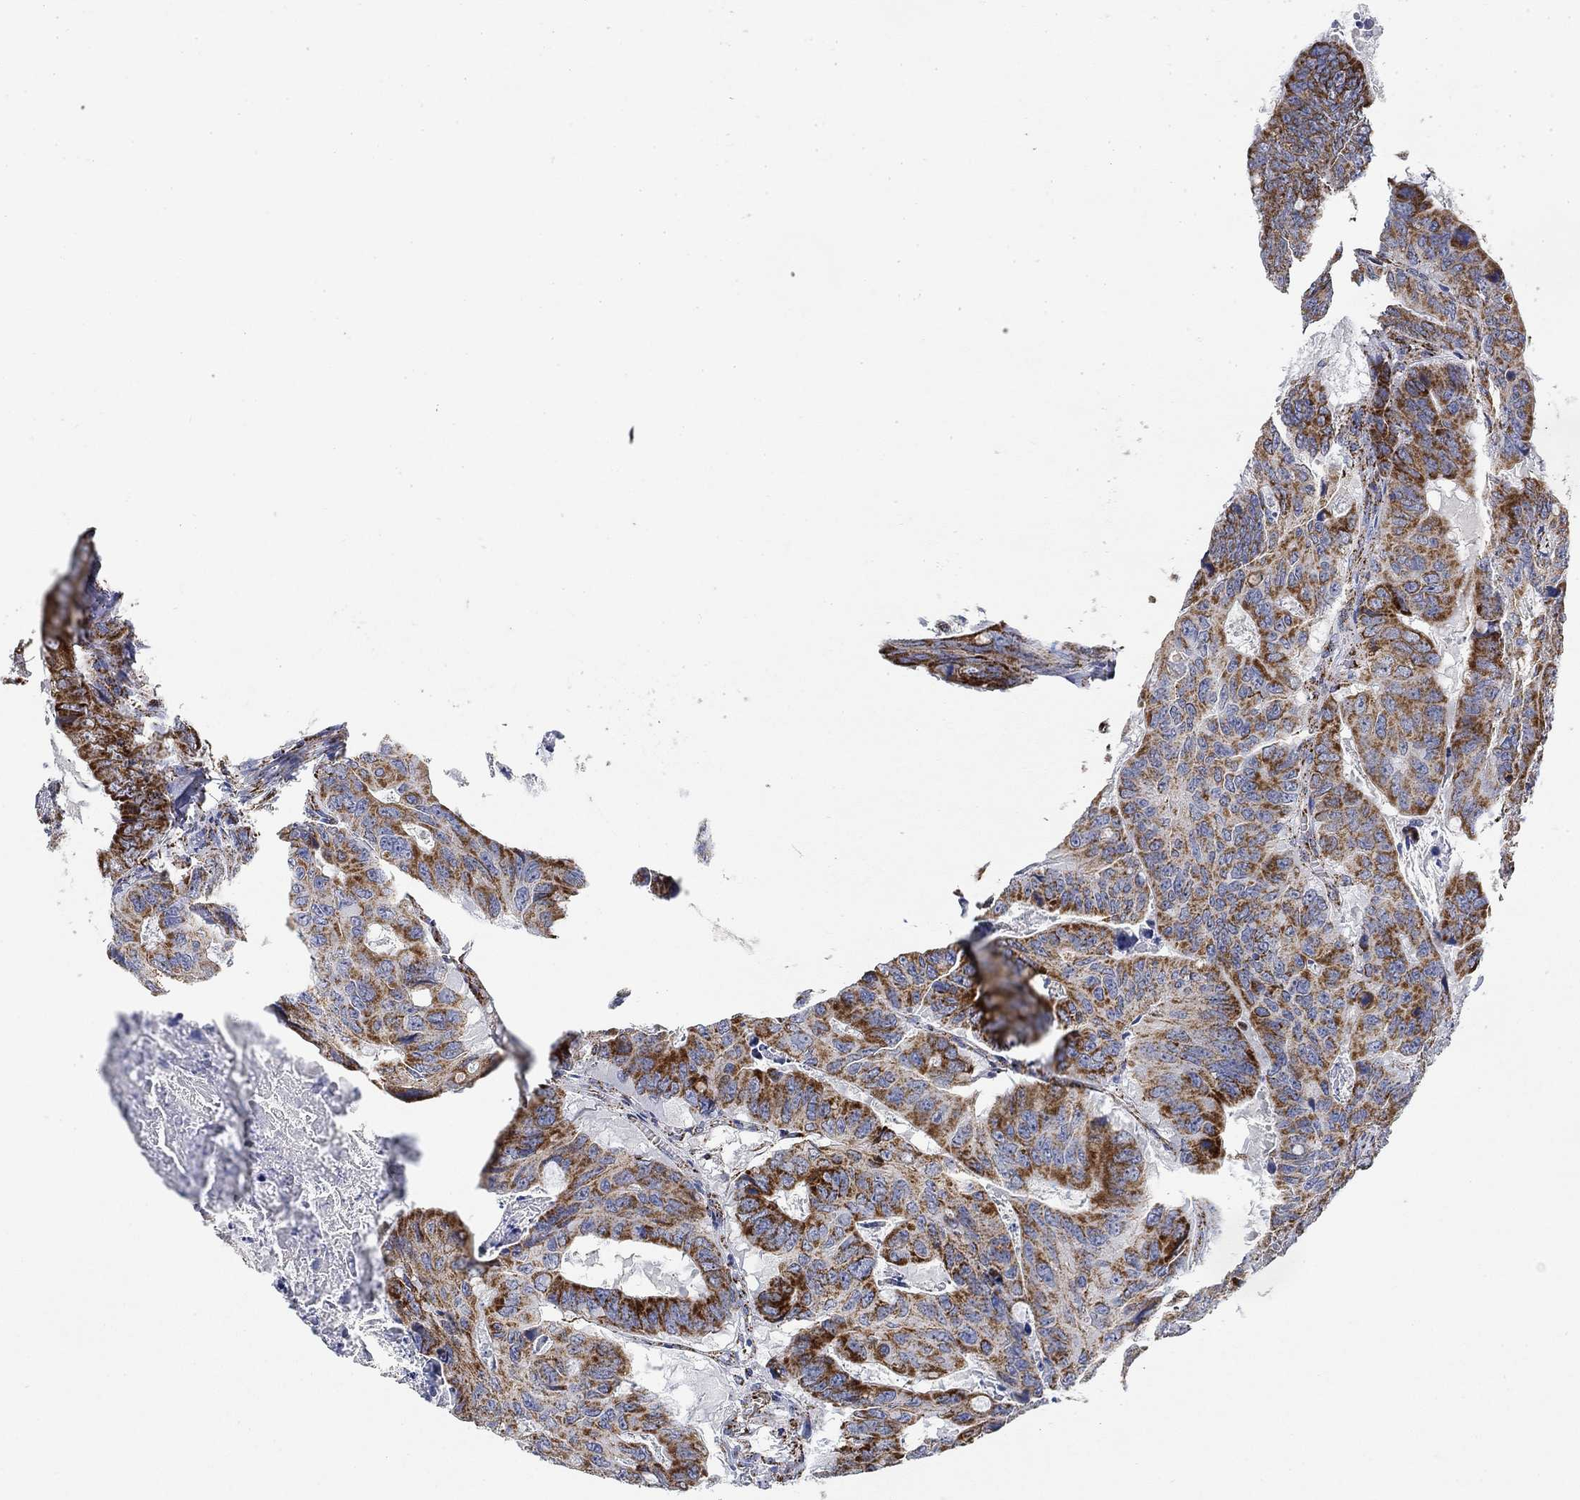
{"staining": {"intensity": "strong", "quantity": "25%-75%", "location": "cytoplasmic/membranous"}, "tissue": "colorectal cancer", "cell_type": "Tumor cells", "image_type": "cancer", "snomed": [{"axis": "morphology", "description": "Adenocarcinoma, NOS"}, {"axis": "topography", "description": "Colon"}], "caption": "A brown stain labels strong cytoplasmic/membranous positivity of a protein in adenocarcinoma (colorectal) tumor cells.", "gene": "NDUFS3", "patient": {"sex": "male", "age": 79}}